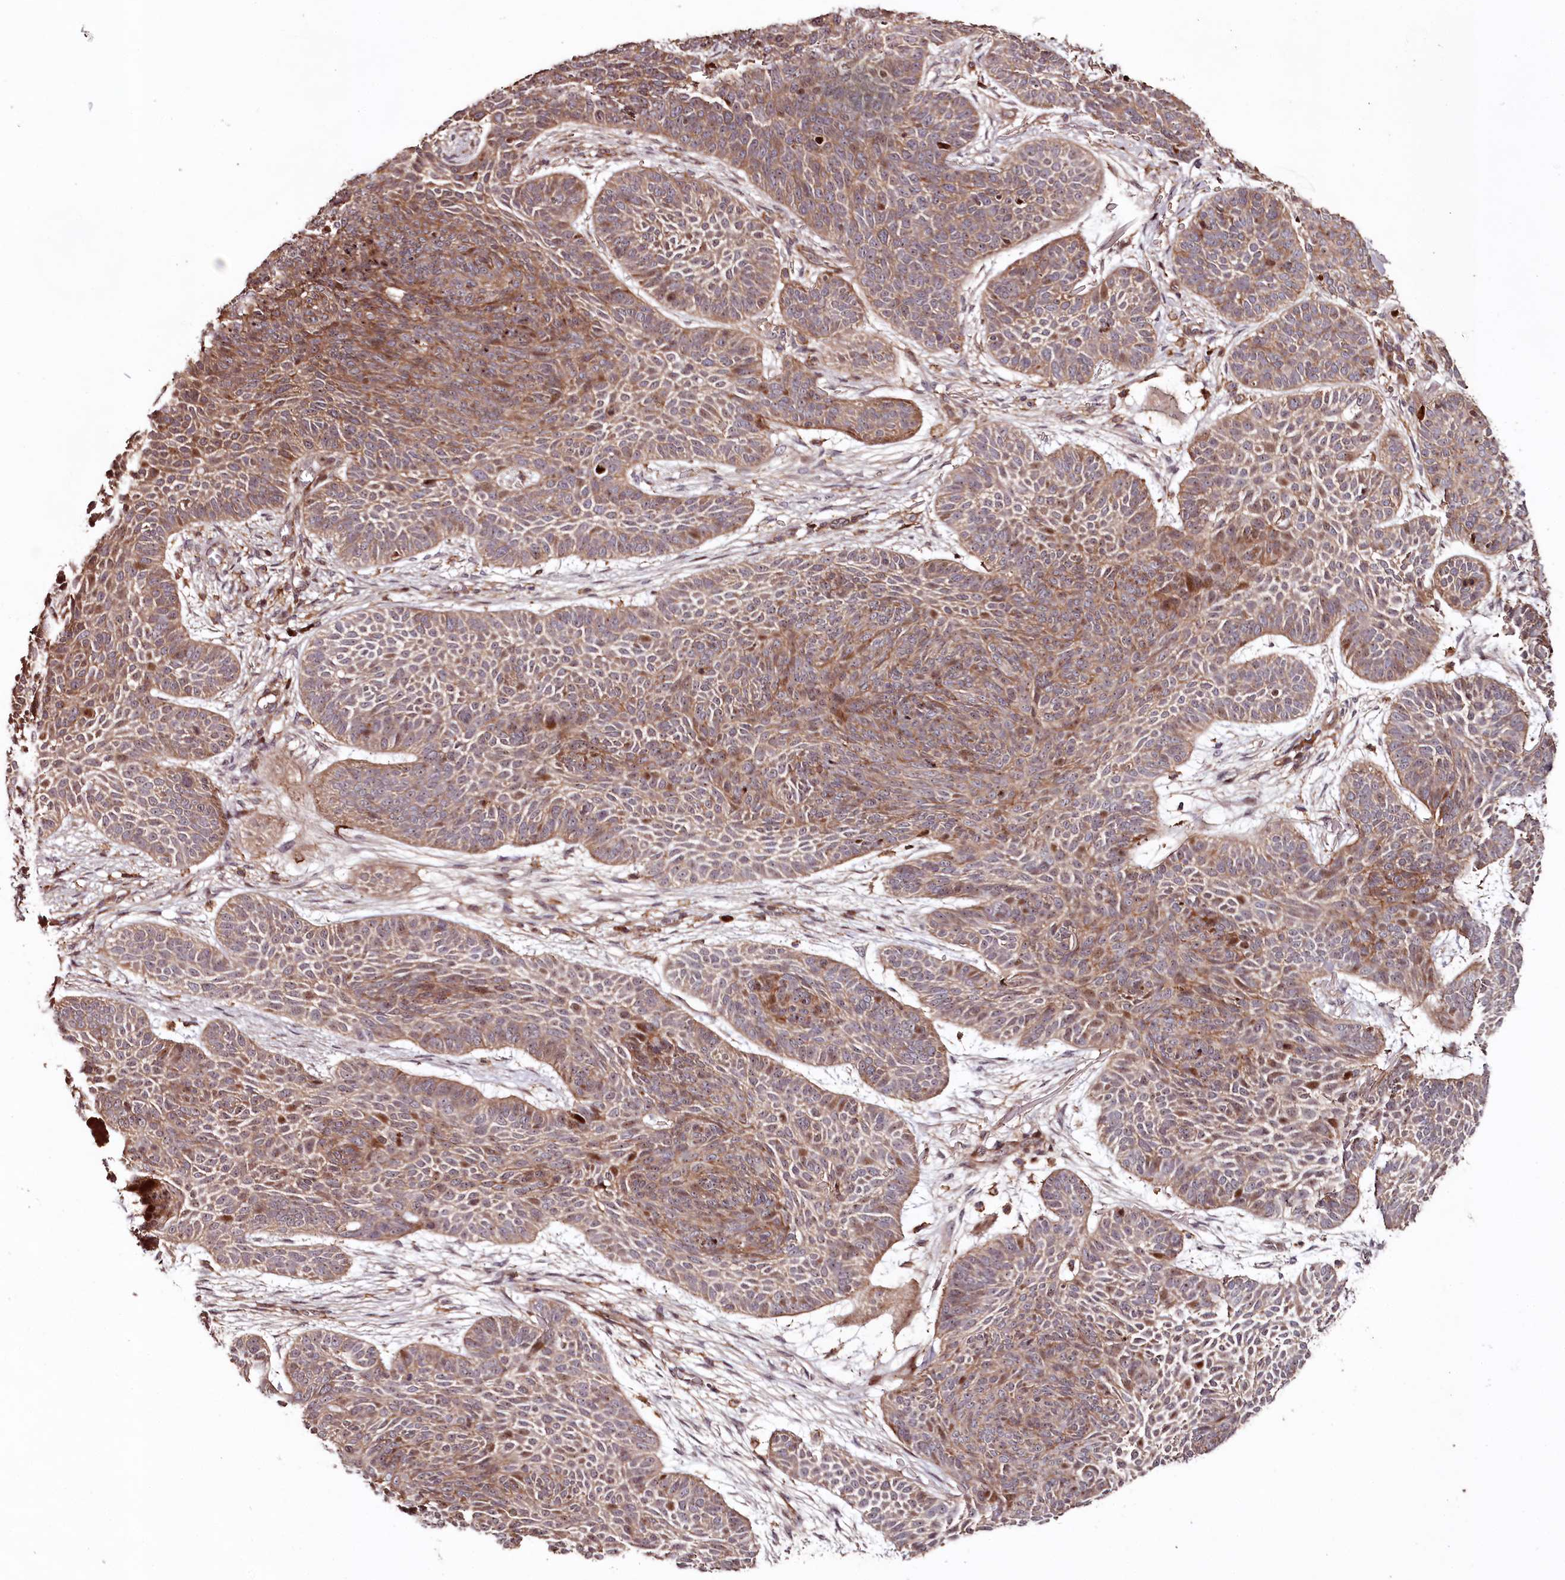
{"staining": {"intensity": "moderate", "quantity": ">75%", "location": "cytoplasmic/membranous"}, "tissue": "skin cancer", "cell_type": "Tumor cells", "image_type": "cancer", "snomed": [{"axis": "morphology", "description": "Basal cell carcinoma"}, {"axis": "topography", "description": "Skin"}], "caption": "Basal cell carcinoma (skin) stained for a protein displays moderate cytoplasmic/membranous positivity in tumor cells.", "gene": "KIF14", "patient": {"sex": "male", "age": 85}}